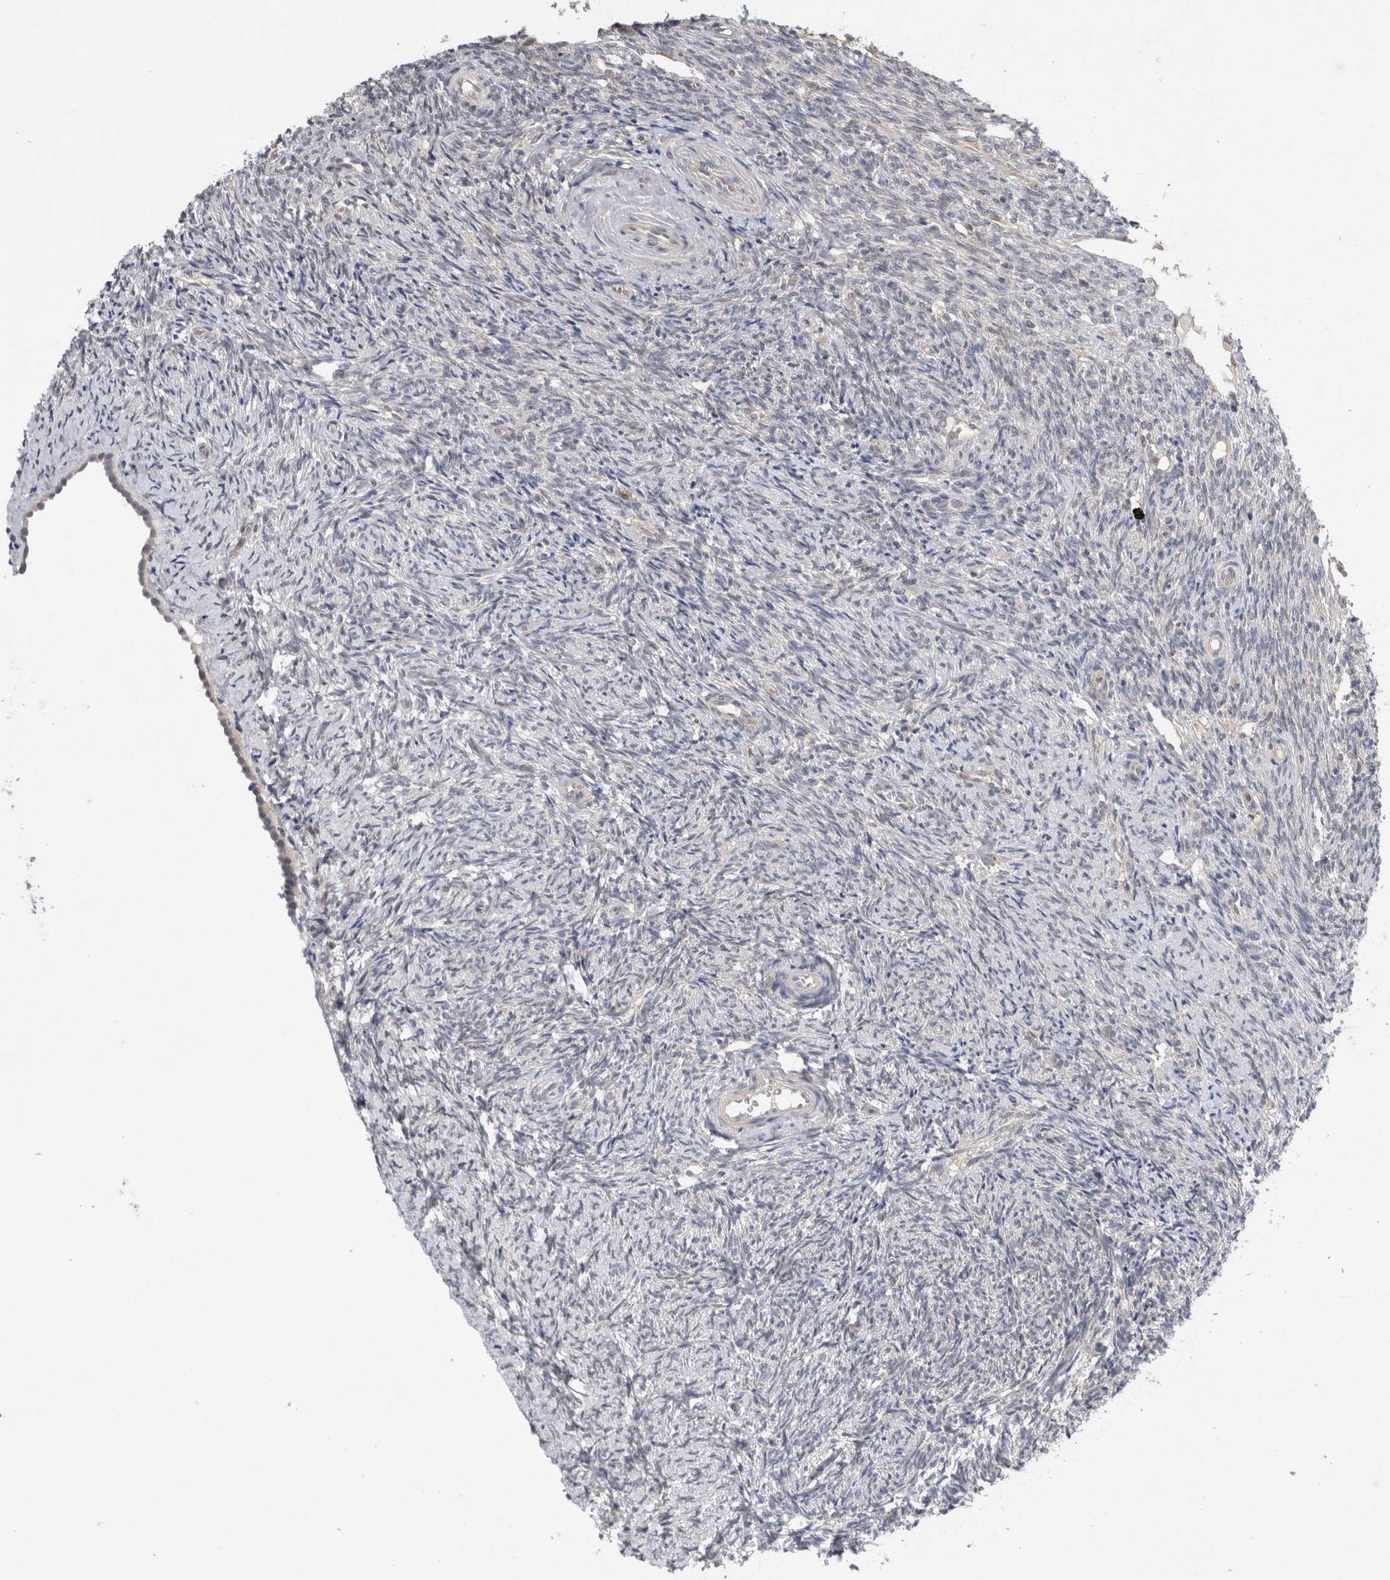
{"staining": {"intensity": "weak", "quantity": ">75%", "location": "cytoplasmic/membranous"}, "tissue": "ovary", "cell_type": "Follicle cells", "image_type": "normal", "snomed": [{"axis": "morphology", "description": "Normal tissue, NOS"}, {"axis": "topography", "description": "Ovary"}], "caption": "This image reveals IHC staining of unremarkable ovary, with low weak cytoplasmic/membranous positivity in approximately >75% of follicle cells.", "gene": "AASDHPPT", "patient": {"sex": "female", "age": 41}}